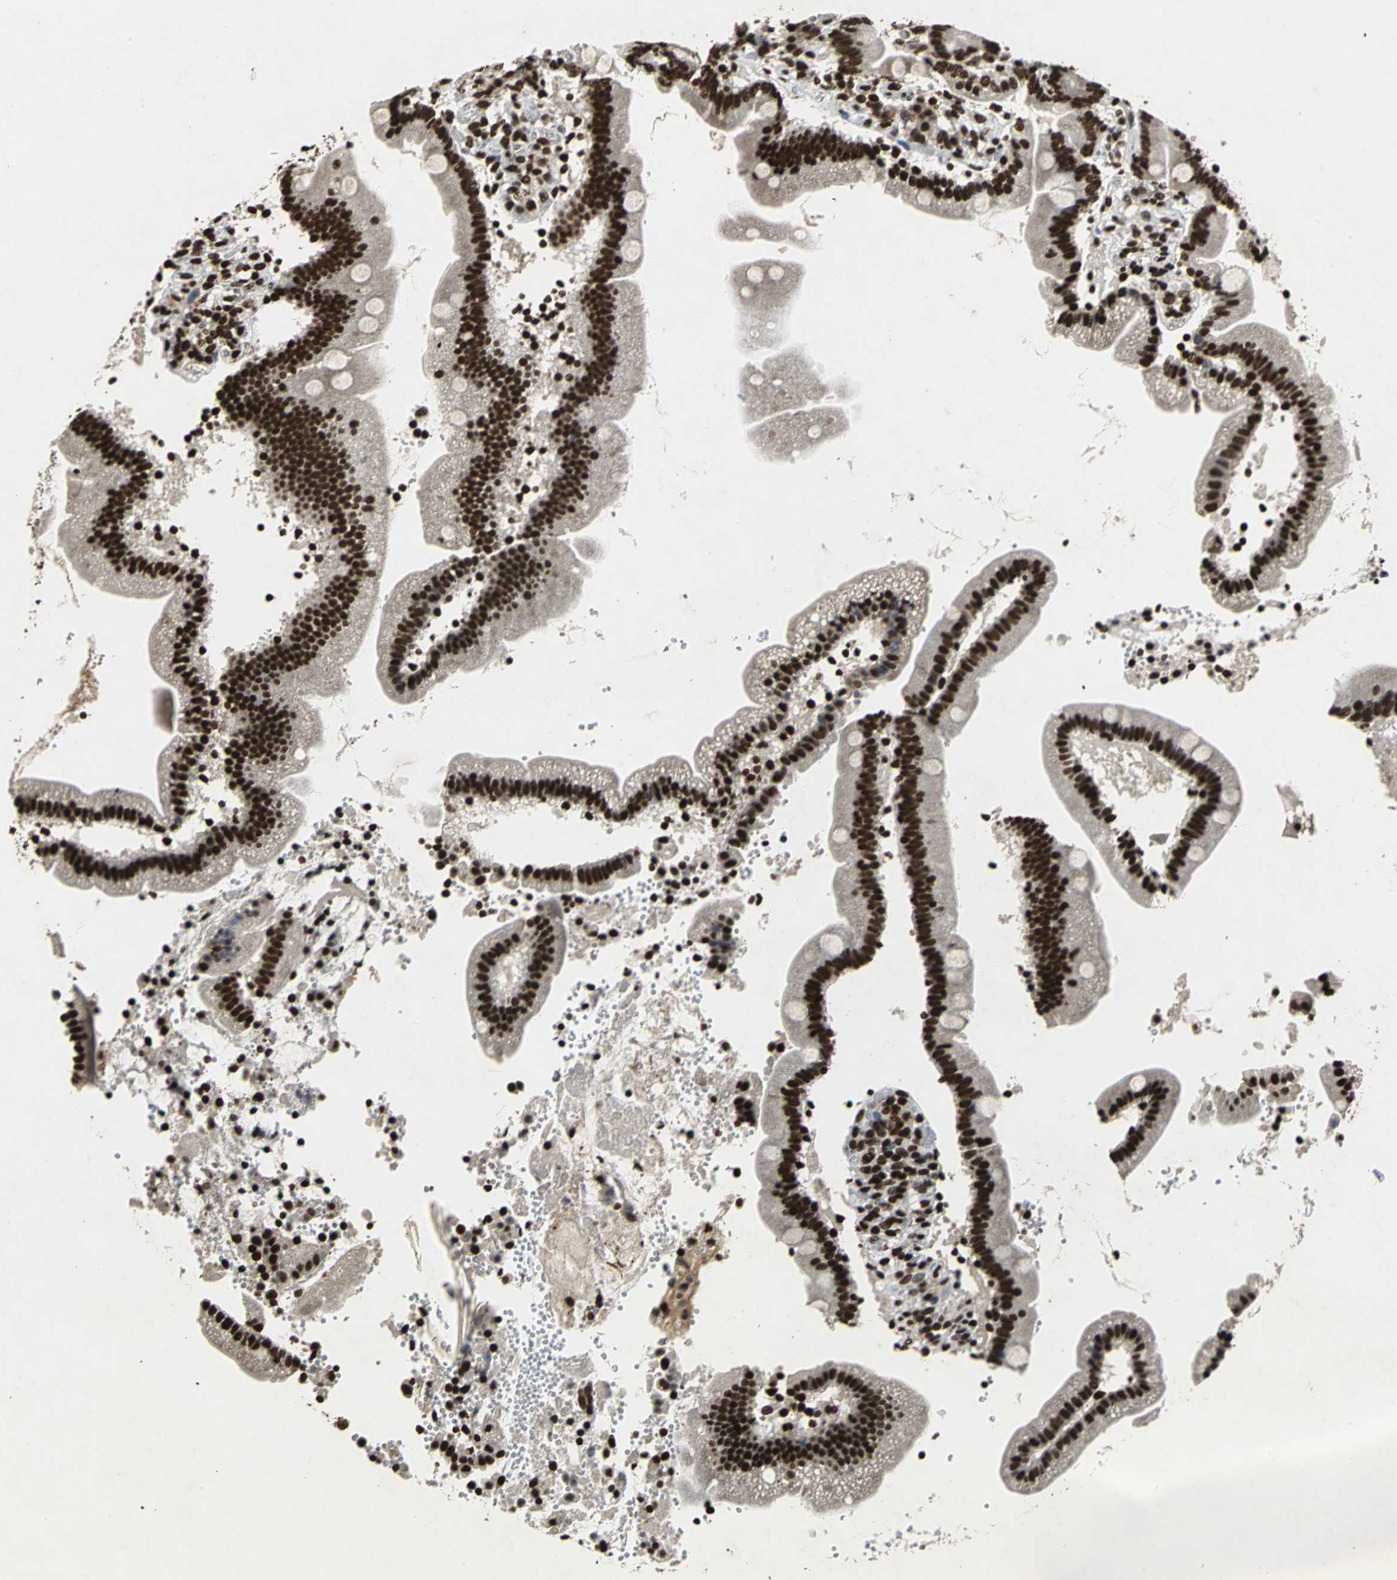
{"staining": {"intensity": "strong", "quantity": ">75%", "location": "nuclear"}, "tissue": "duodenum", "cell_type": "Glandular cells", "image_type": "normal", "snomed": [{"axis": "morphology", "description": "Normal tissue, NOS"}, {"axis": "topography", "description": "Duodenum"}], "caption": "A micrograph of duodenum stained for a protein reveals strong nuclear brown staining in glandular cells. Using DAB (3,3'-diaminobenzidine) (brown) and hematoxylin (blue) stains, captured at high magnification using brightfield microscopy.", "gene": "MTA2", "patient": {"sex": "male", "age": 66}}